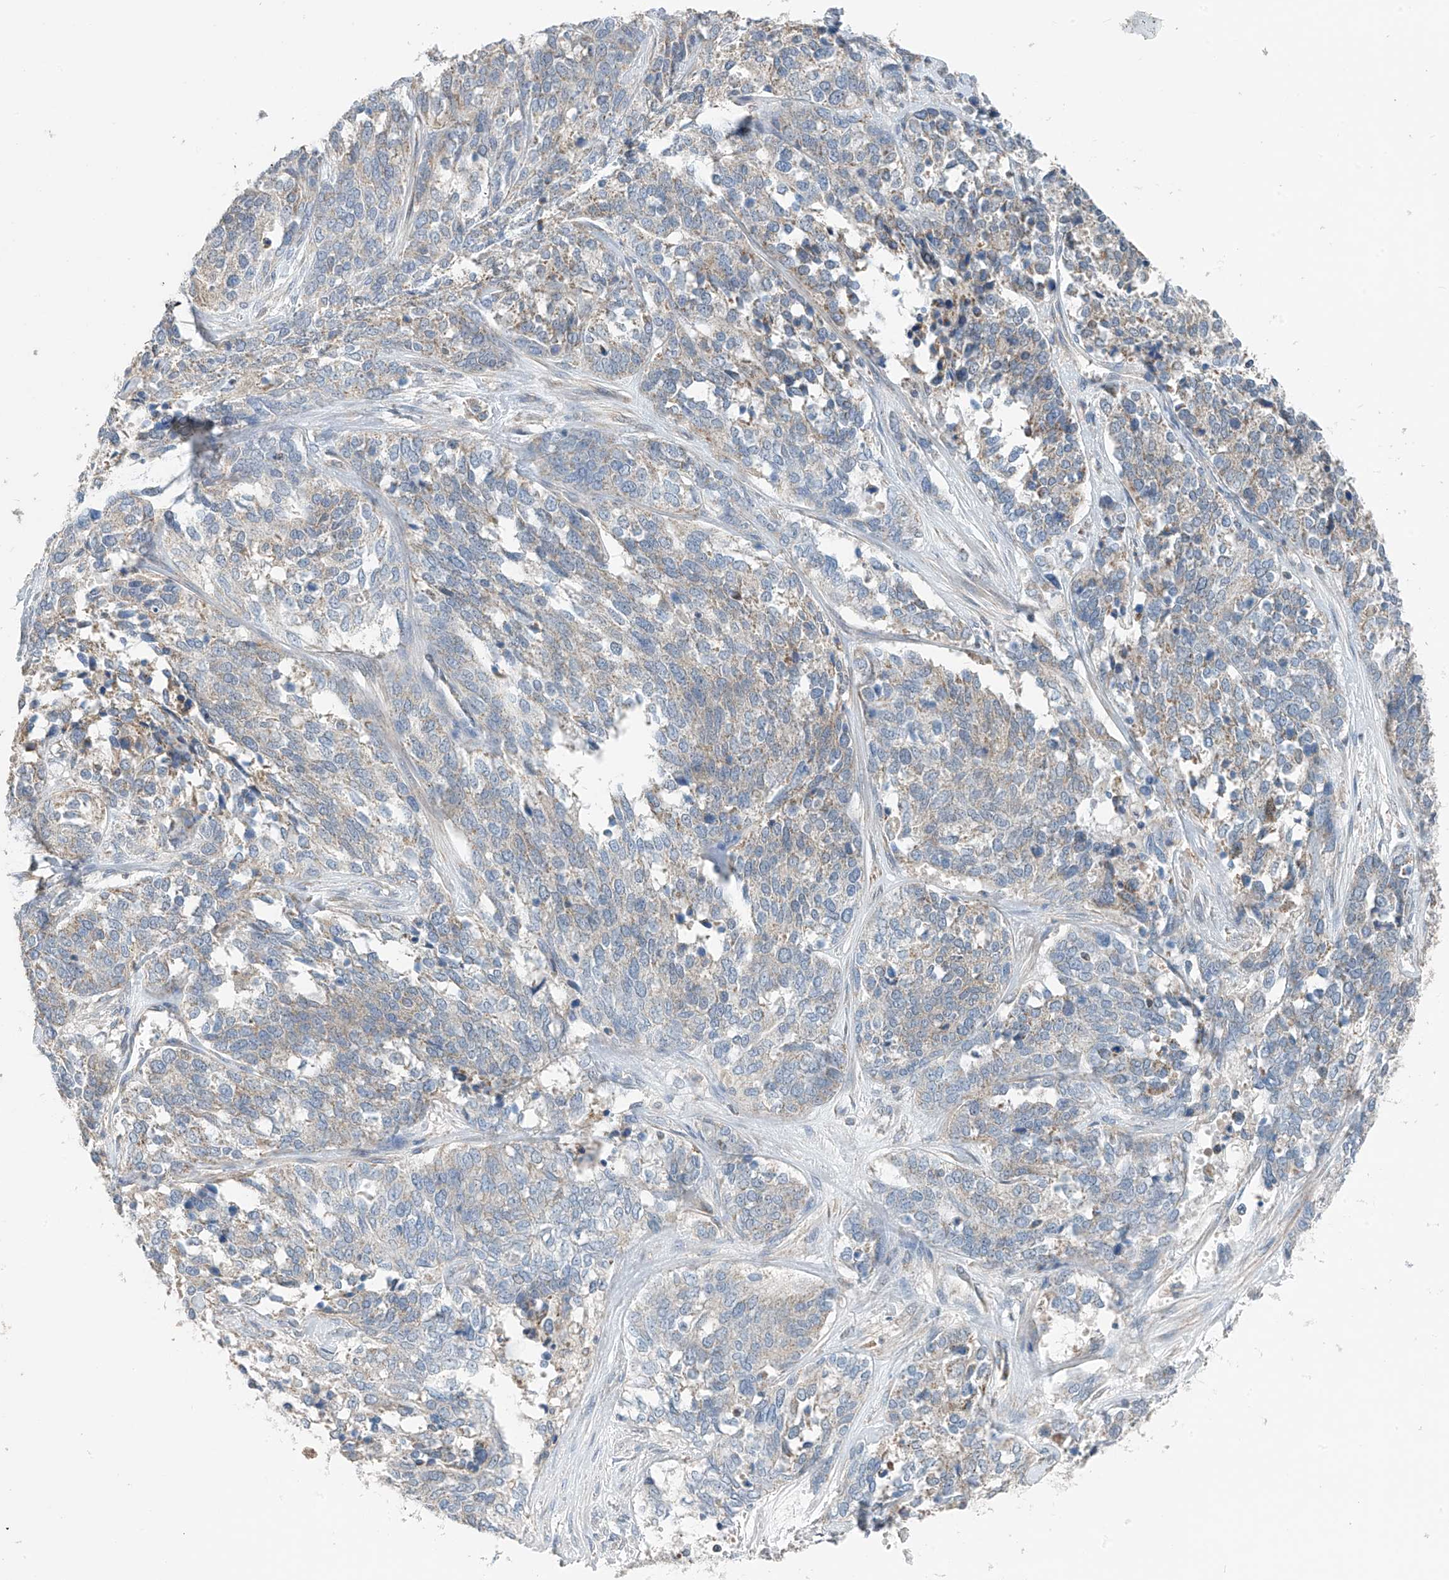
{"staining": {"intensity": "negative", "quantity": "none", "location": "none"}, "tissue": "ovarian cancer", "cell_type": "Tumor cells", "image_type": "cancer", "snomed": [{"axis": "morphology", "description": "Cystadenocarcinoma, serous, NOS"}, {"axis": "topography", "description": "Ovary"}], "caption": "Immunohistochemistry micrograph of neoplastic tissue: serous cystadenocarcinoma (ovarian) stained with DAB reveals no significant protein expression in tumor cells.", "gene": "SYN3", "patient": {"sex": "female", "age": 44}}